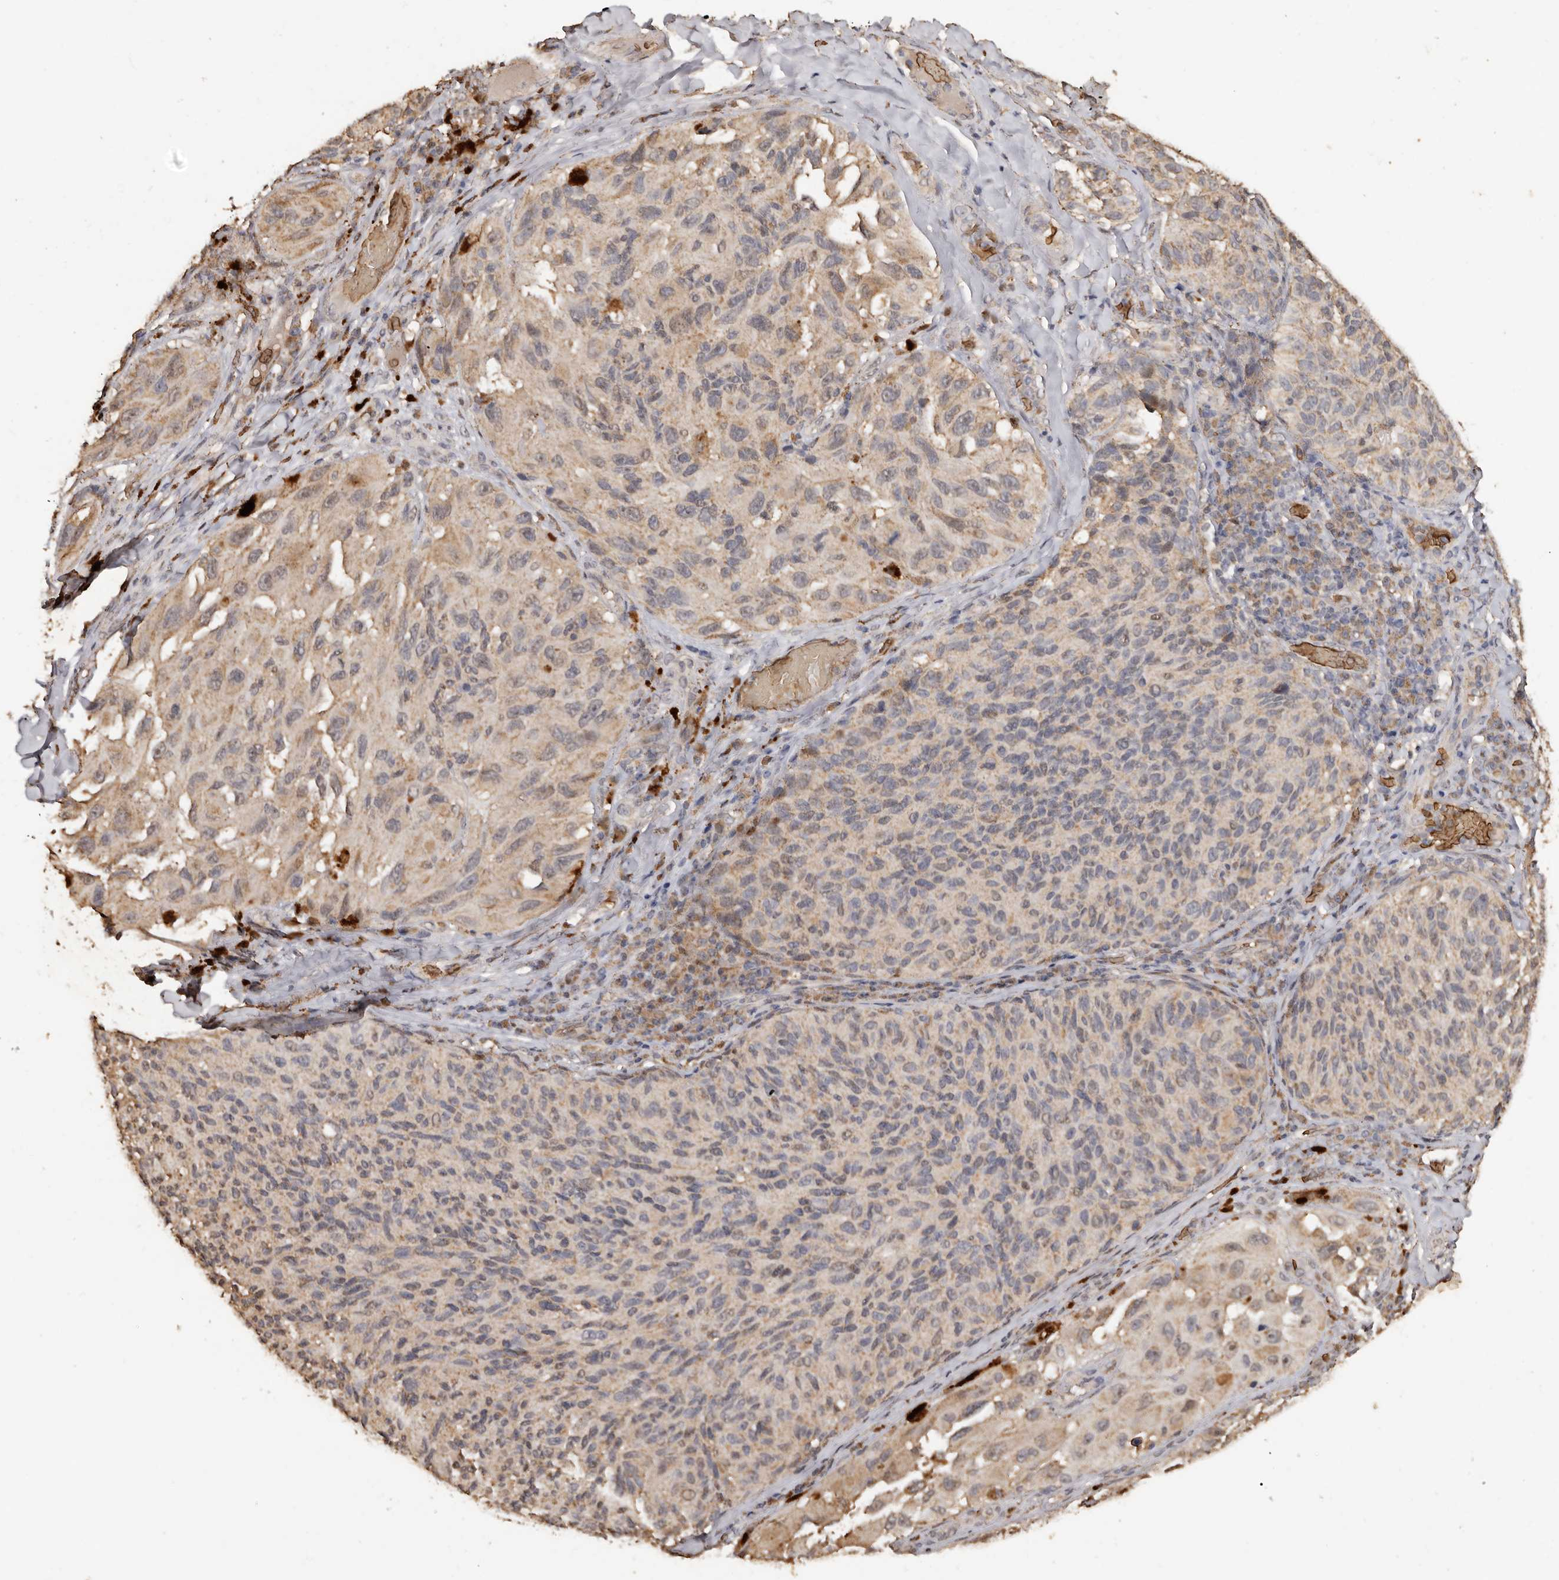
{"staining": {"intensity": "negative", "quantity": "none", "location": "none"}, "tissue": "melanoma", "cell_type": "Tumor cells", "image_type": "cancer", "snomed": [{"axis": "morphology", "description": "Malignant melanoma, NOS"}, {"axis": "topography", "description": "Skin"}], "caption": "IHC of melanoma reveals no positivity in tumor cells.", "gene": "GRAMD2A", "patient": {"sex": "female", "age": 73}}